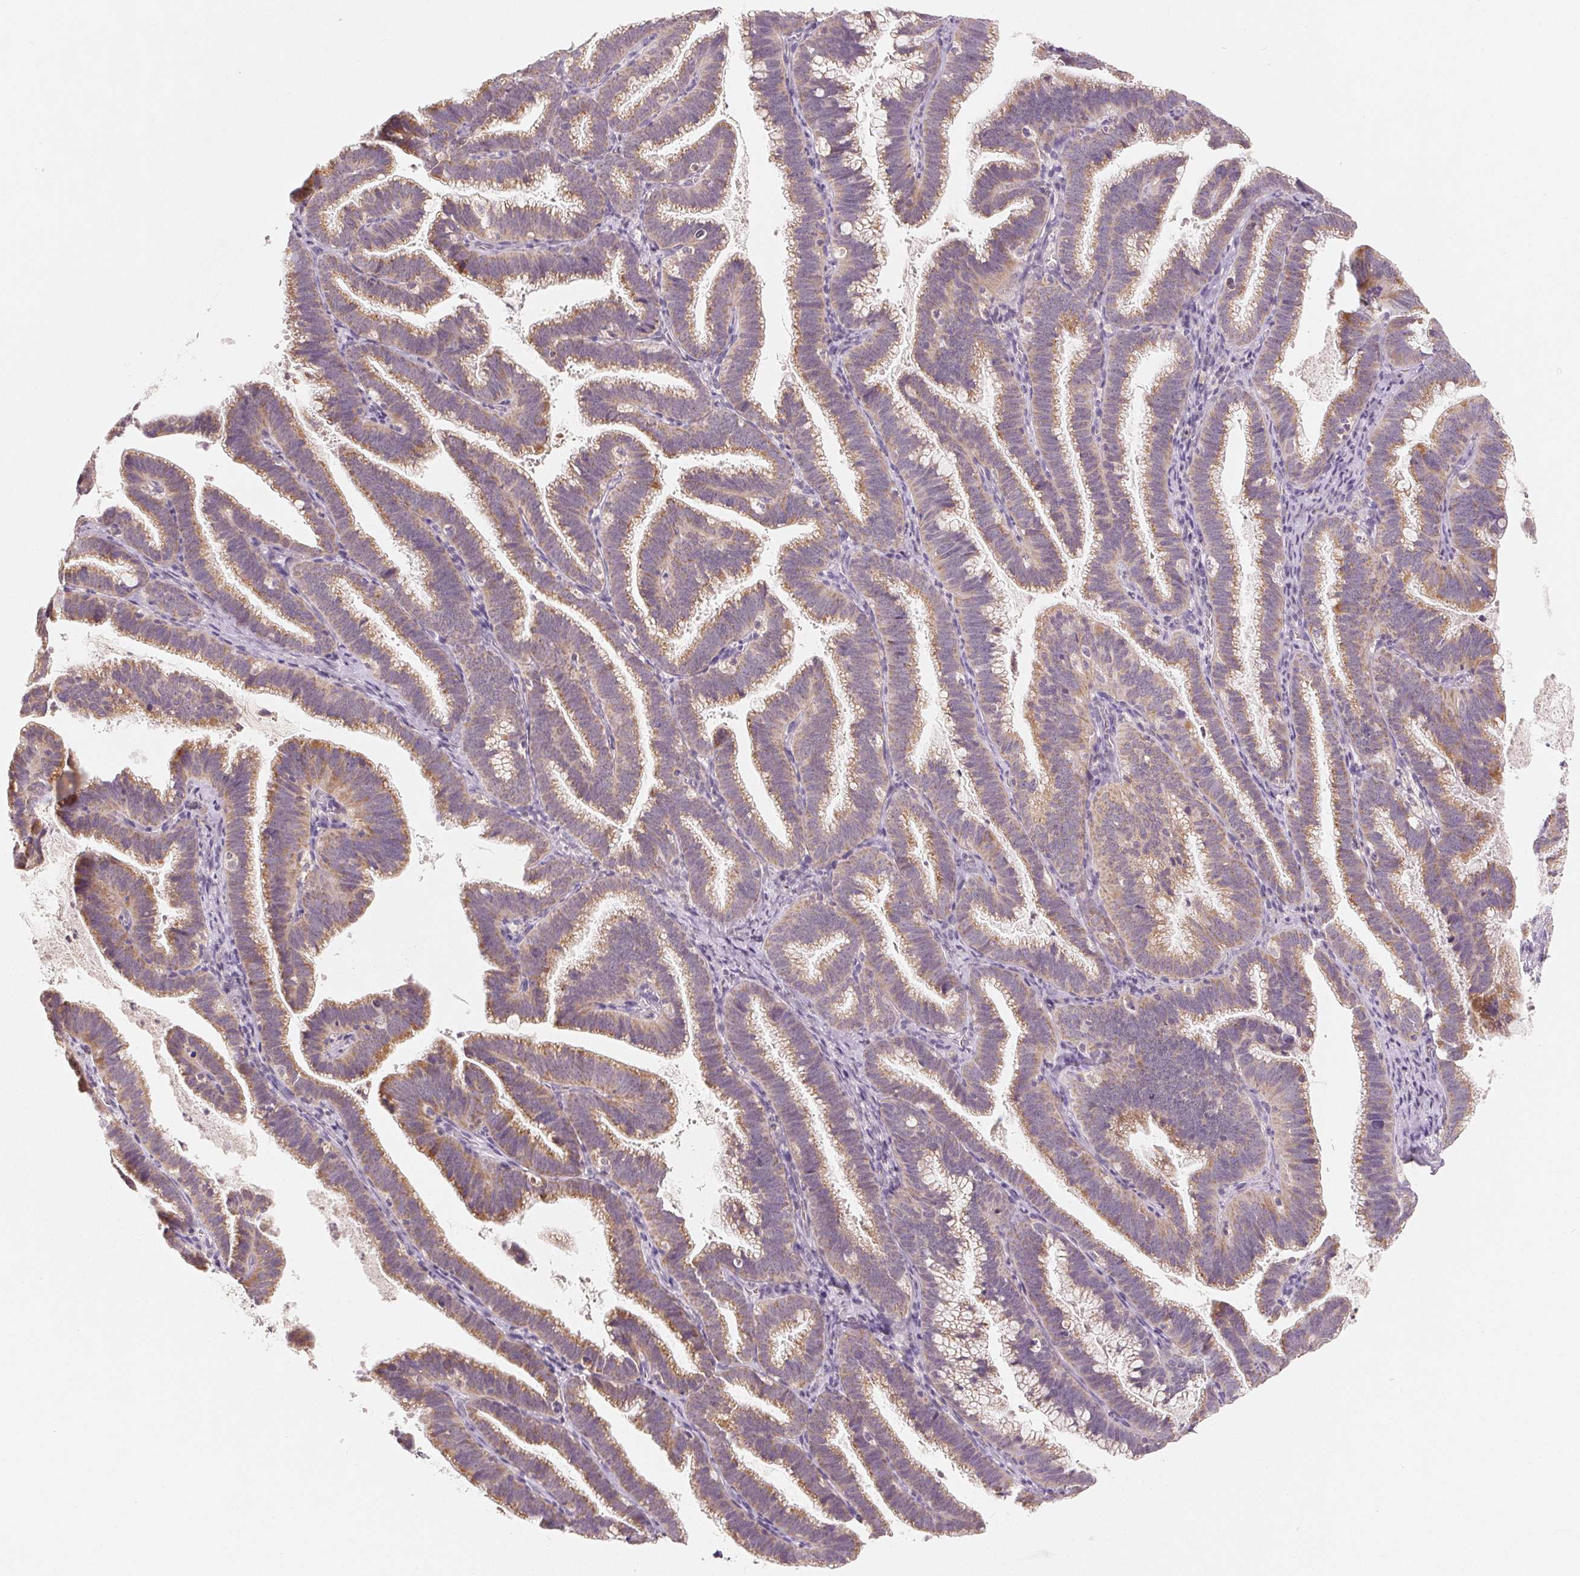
{"staining": {"intensity": "moderate", "quantity": ">75%", "location": "cytoplasmic/membranous"}, "tissue": "cervical cancer", "cell_type": "Tumor cells", "image_type": "cancer", "snomed": [{"axis": "morphology", "description": "Adenocarcinoma, NOS"}, {"axis": "topography", "description": "Cervix"}], "caption": "This image displays immunohistochemistry staining of human cervical cancer, with medium moderate cytoplasmic/membranous positivity in about >75% of tumor cells.", "gene": "GHITM", "patient": {"sex": "female", "age": 61}}